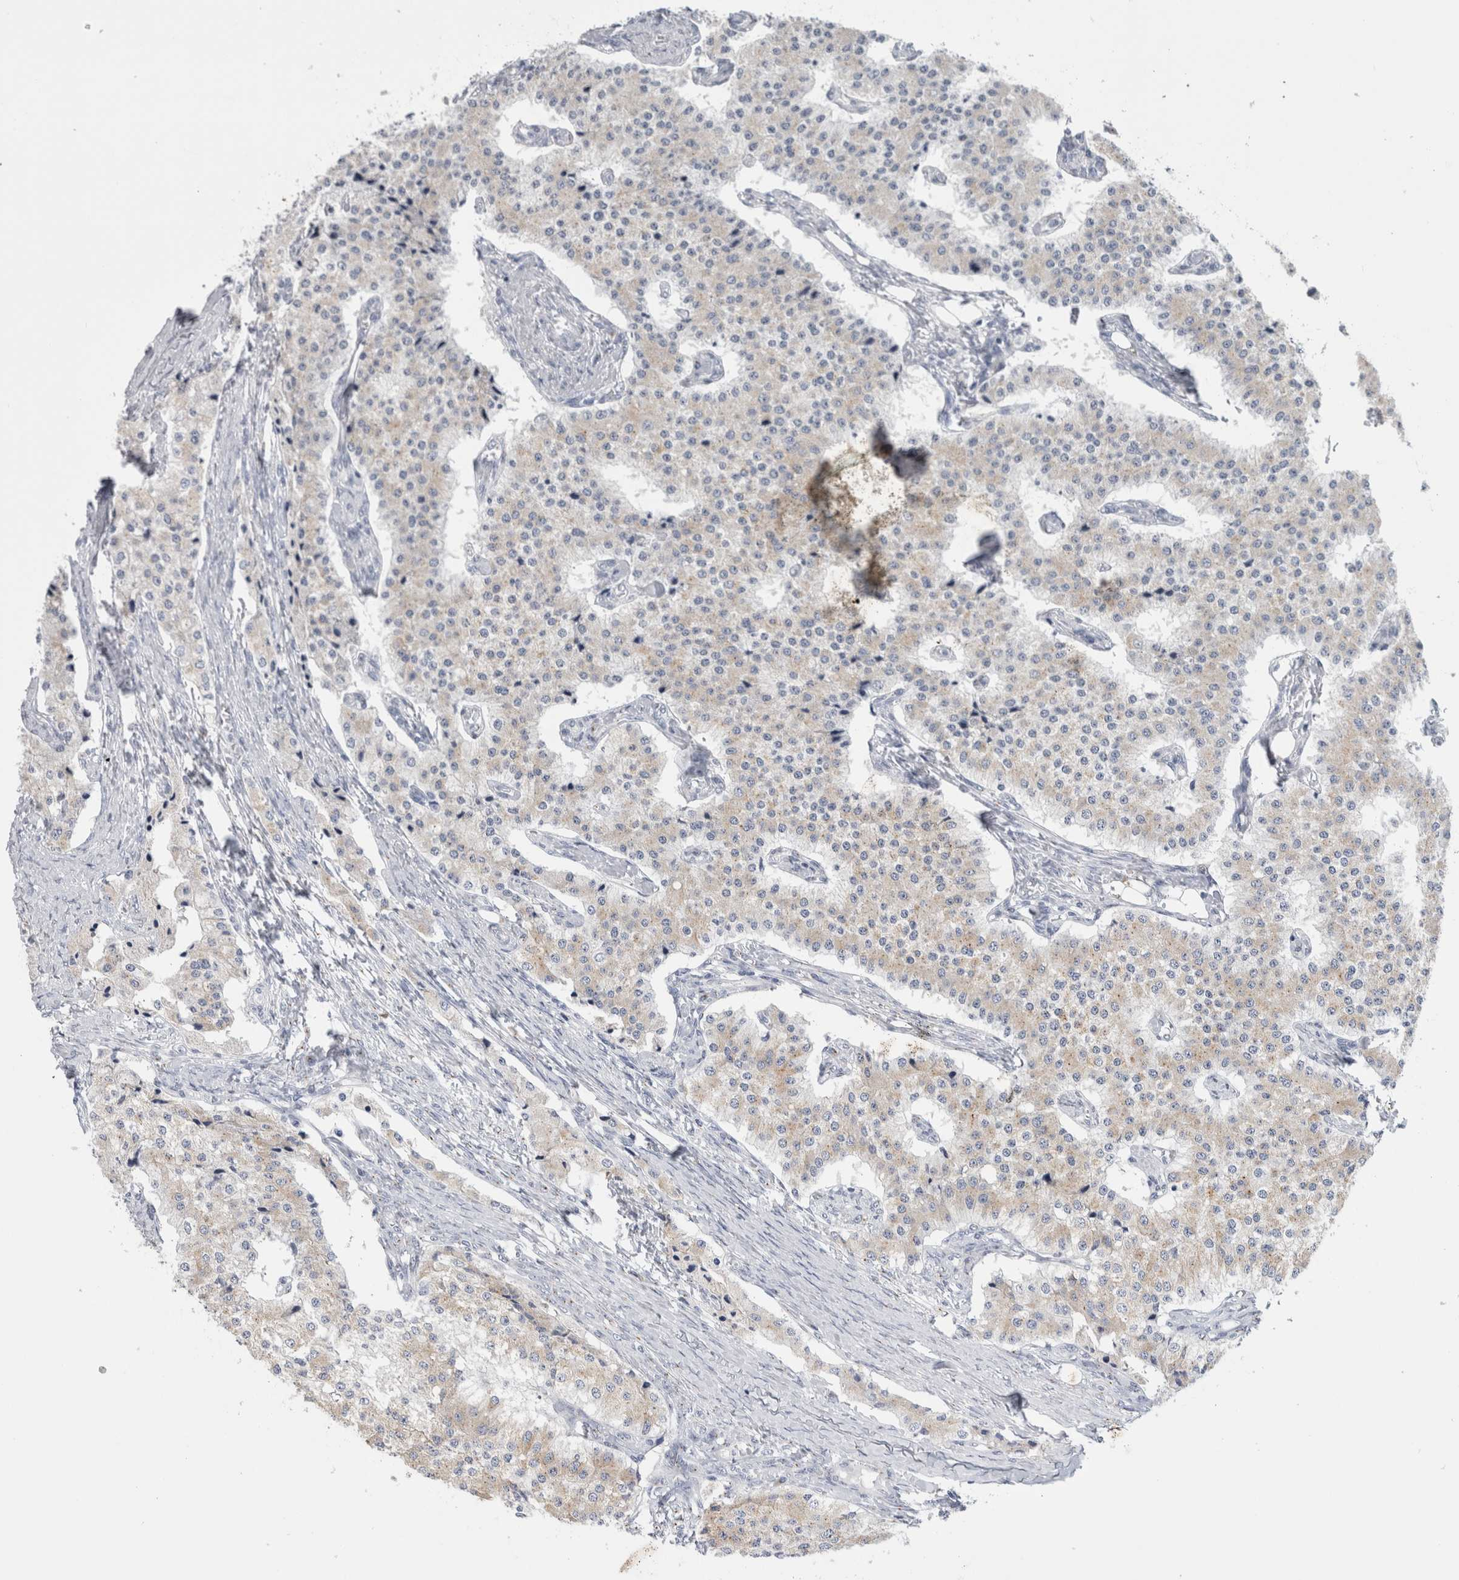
{"staining": {"intensity": "negative", "quantity": "none", "location": "none"}, "tissue": "carcinoid", "cell_type": "Tumor cells", "image_type": "cancer", "snomed": [{"axis": "morphology", "description": "Carcinoid, malignant, NOS"}, {"axis": "topography", "description": "Colon"}], "caption": "A micrograph of human carcinoid is negative for staining in tumor cells.", "gene": "AKAP9", "patient": {"sex": "female", "age": 52}}